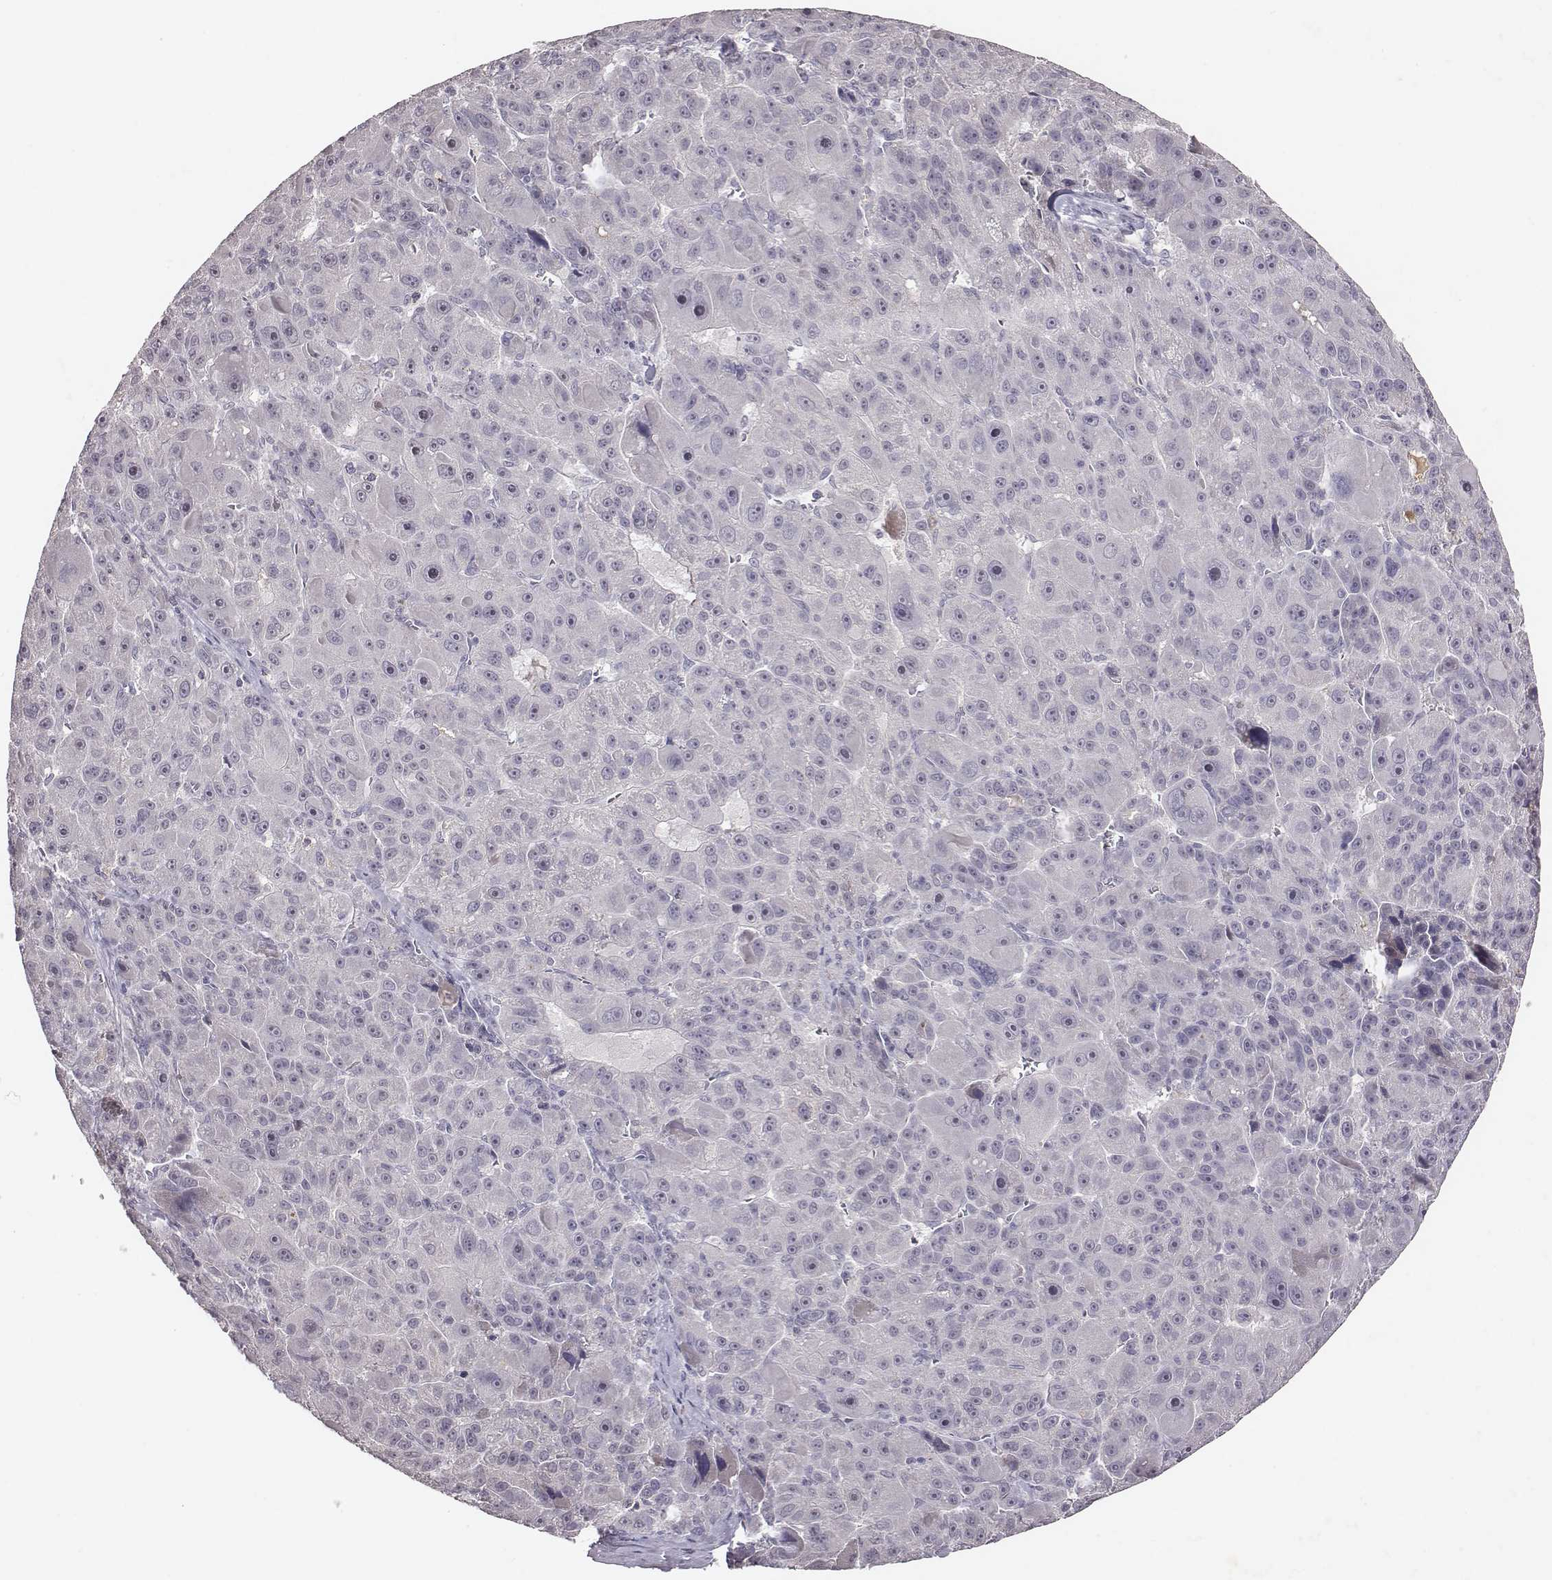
{"staining": {"intensity": "negative", "quantity": "none", "location": "none"}, "tissue": "liver cancer", "cell_type": "Tumor cells", "image_type": "cancer", "snomed": [{"axis": "morphology", "description": "Carcinoma, Hepatocellular, NOS"}, {"axis": "topography", "description": "Liver"}], "caption": "The image reveals no staining of tumor cells in liver hepatocellular carcinoma.", "gene": "SLC22A6", "patient": {"sex": "male", "age": 76}}